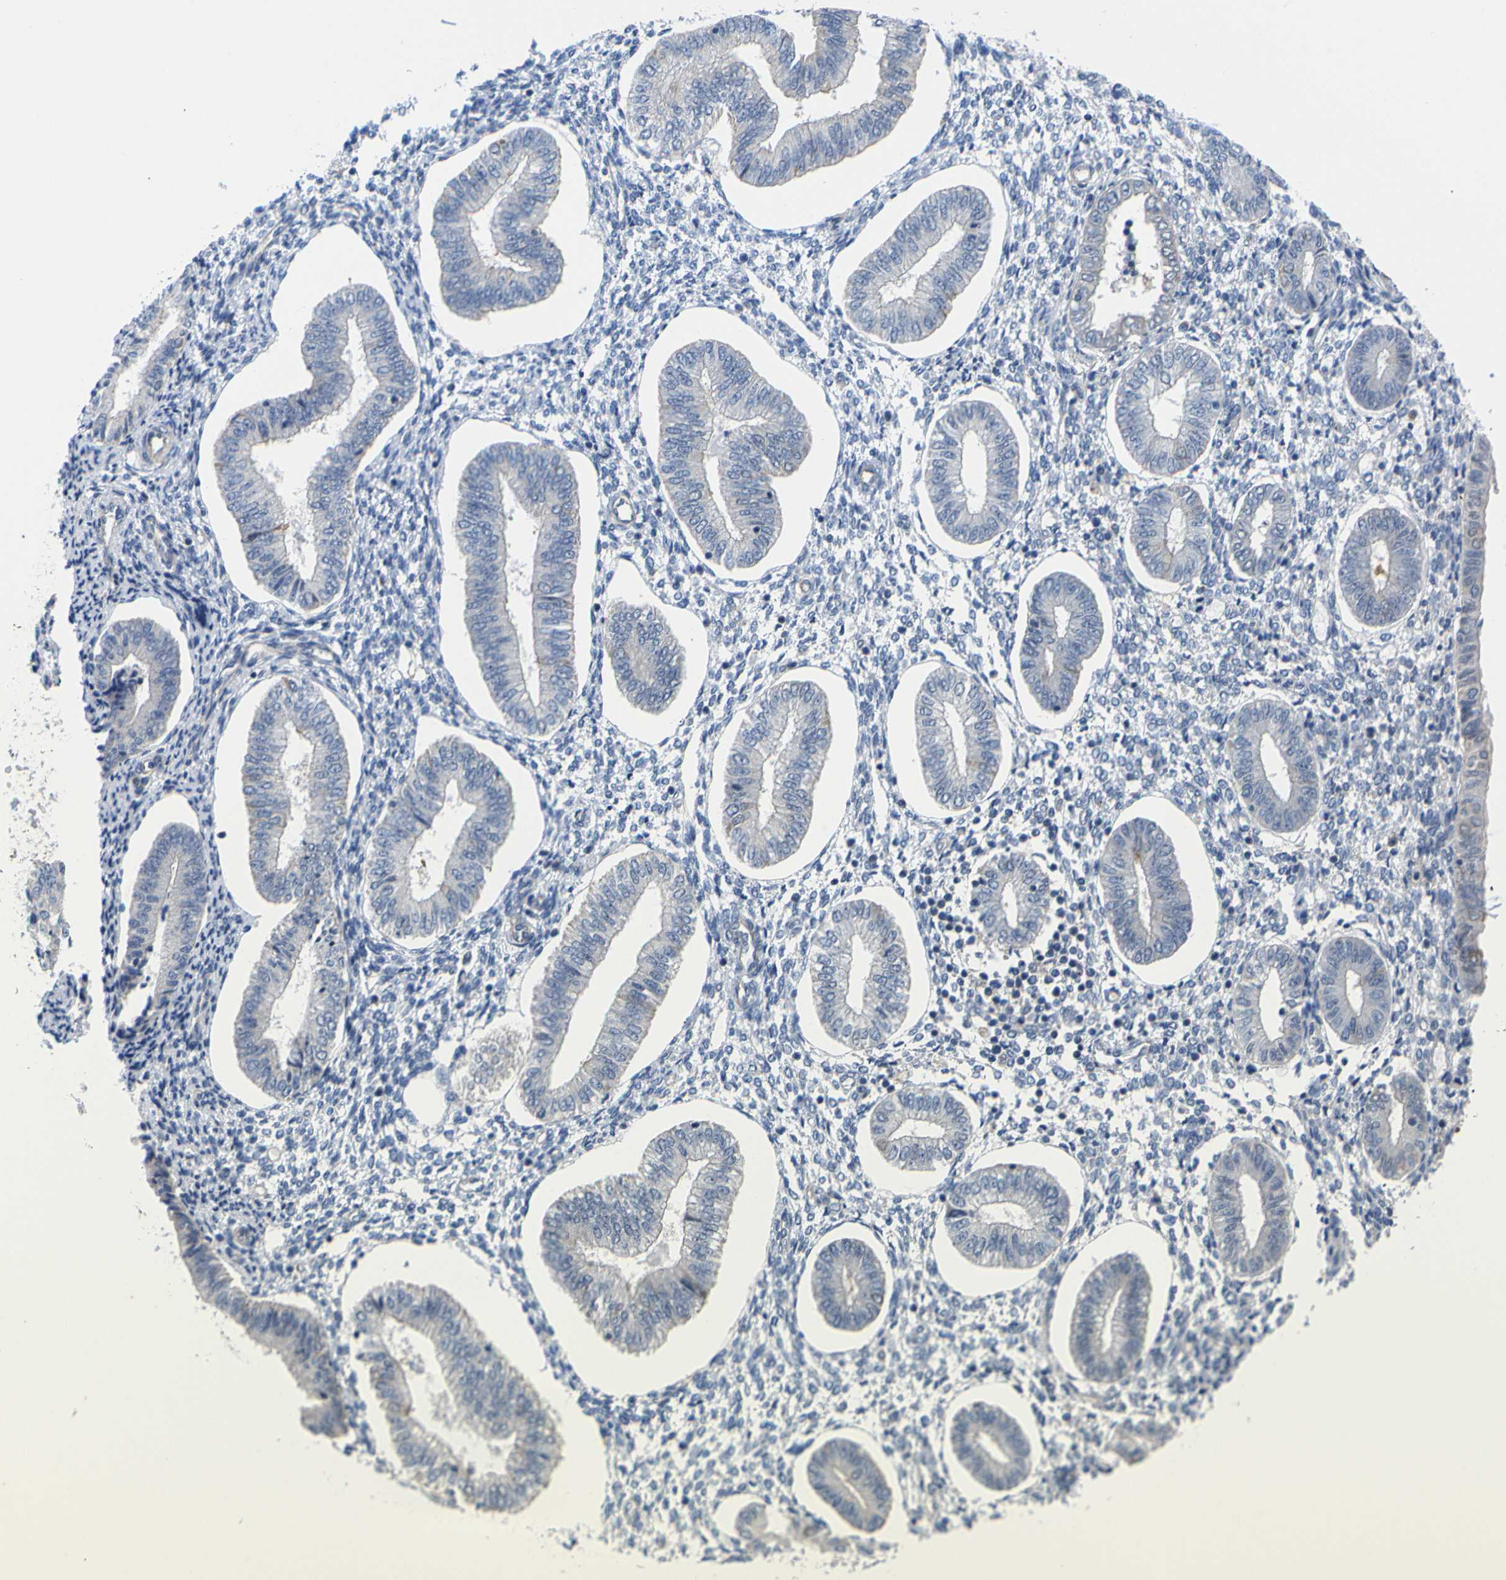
{"staining": {"intensity": "weak", "quantity": "<25%", "location": "cytoplasmic/membranous"}, "tissue": "endometrium", "cell_type": "Cells in endometrial stroma", "image_type": "normal", "snomed": [{"axis": "morphology", "description": "Normal tissue, NOS"}, {"axis": "topography", "description": "Endometrium"}], "caption": "Immunohistochemical staining of normal human endometrium reveals no significant positivity in cells in endometrial stroma.", "gene": "USH1C", "patient": {"sex": "female", "age": 50}}